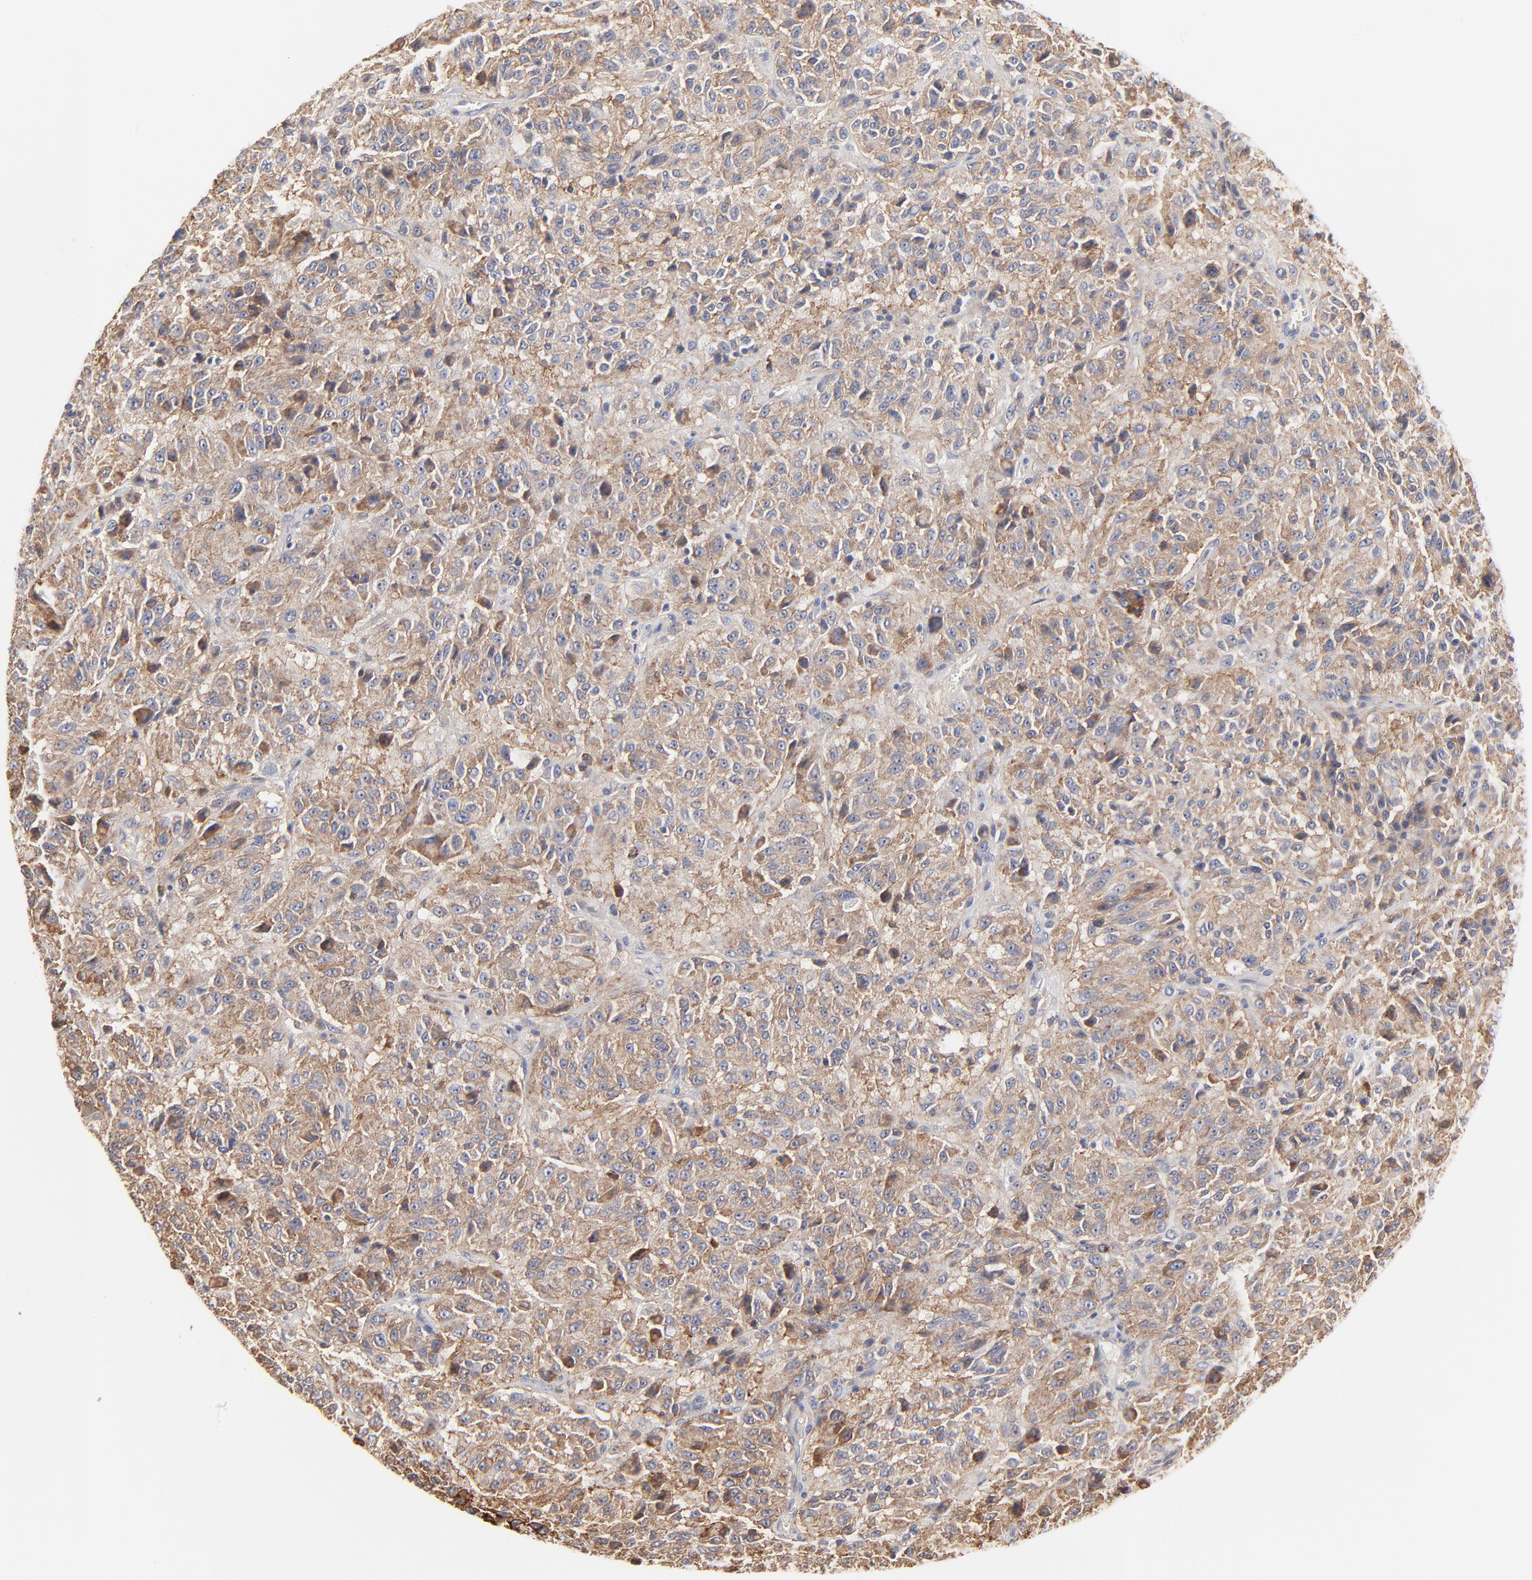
{"staining": {"intensity": "moderate", "quantity": ">75%", "location": "cytoplasmic/membranous"}, "tissue": "melanoma", "cell_type": "Tumor cells", "image_type": "cancer", "snomed": [{"axis": "morphology", "description": "Malignant melanoma, Metastatic site"}, {"axis": "topography", "description": "Lung"}], "caption": "Melanoma stained for a protein (brown) reveals moderate cytoplasmic/membranous positive expression in about >75% of tumor cells.", "gene": "SLC16A1", "patient": {"sex": "male", "age": 64}}